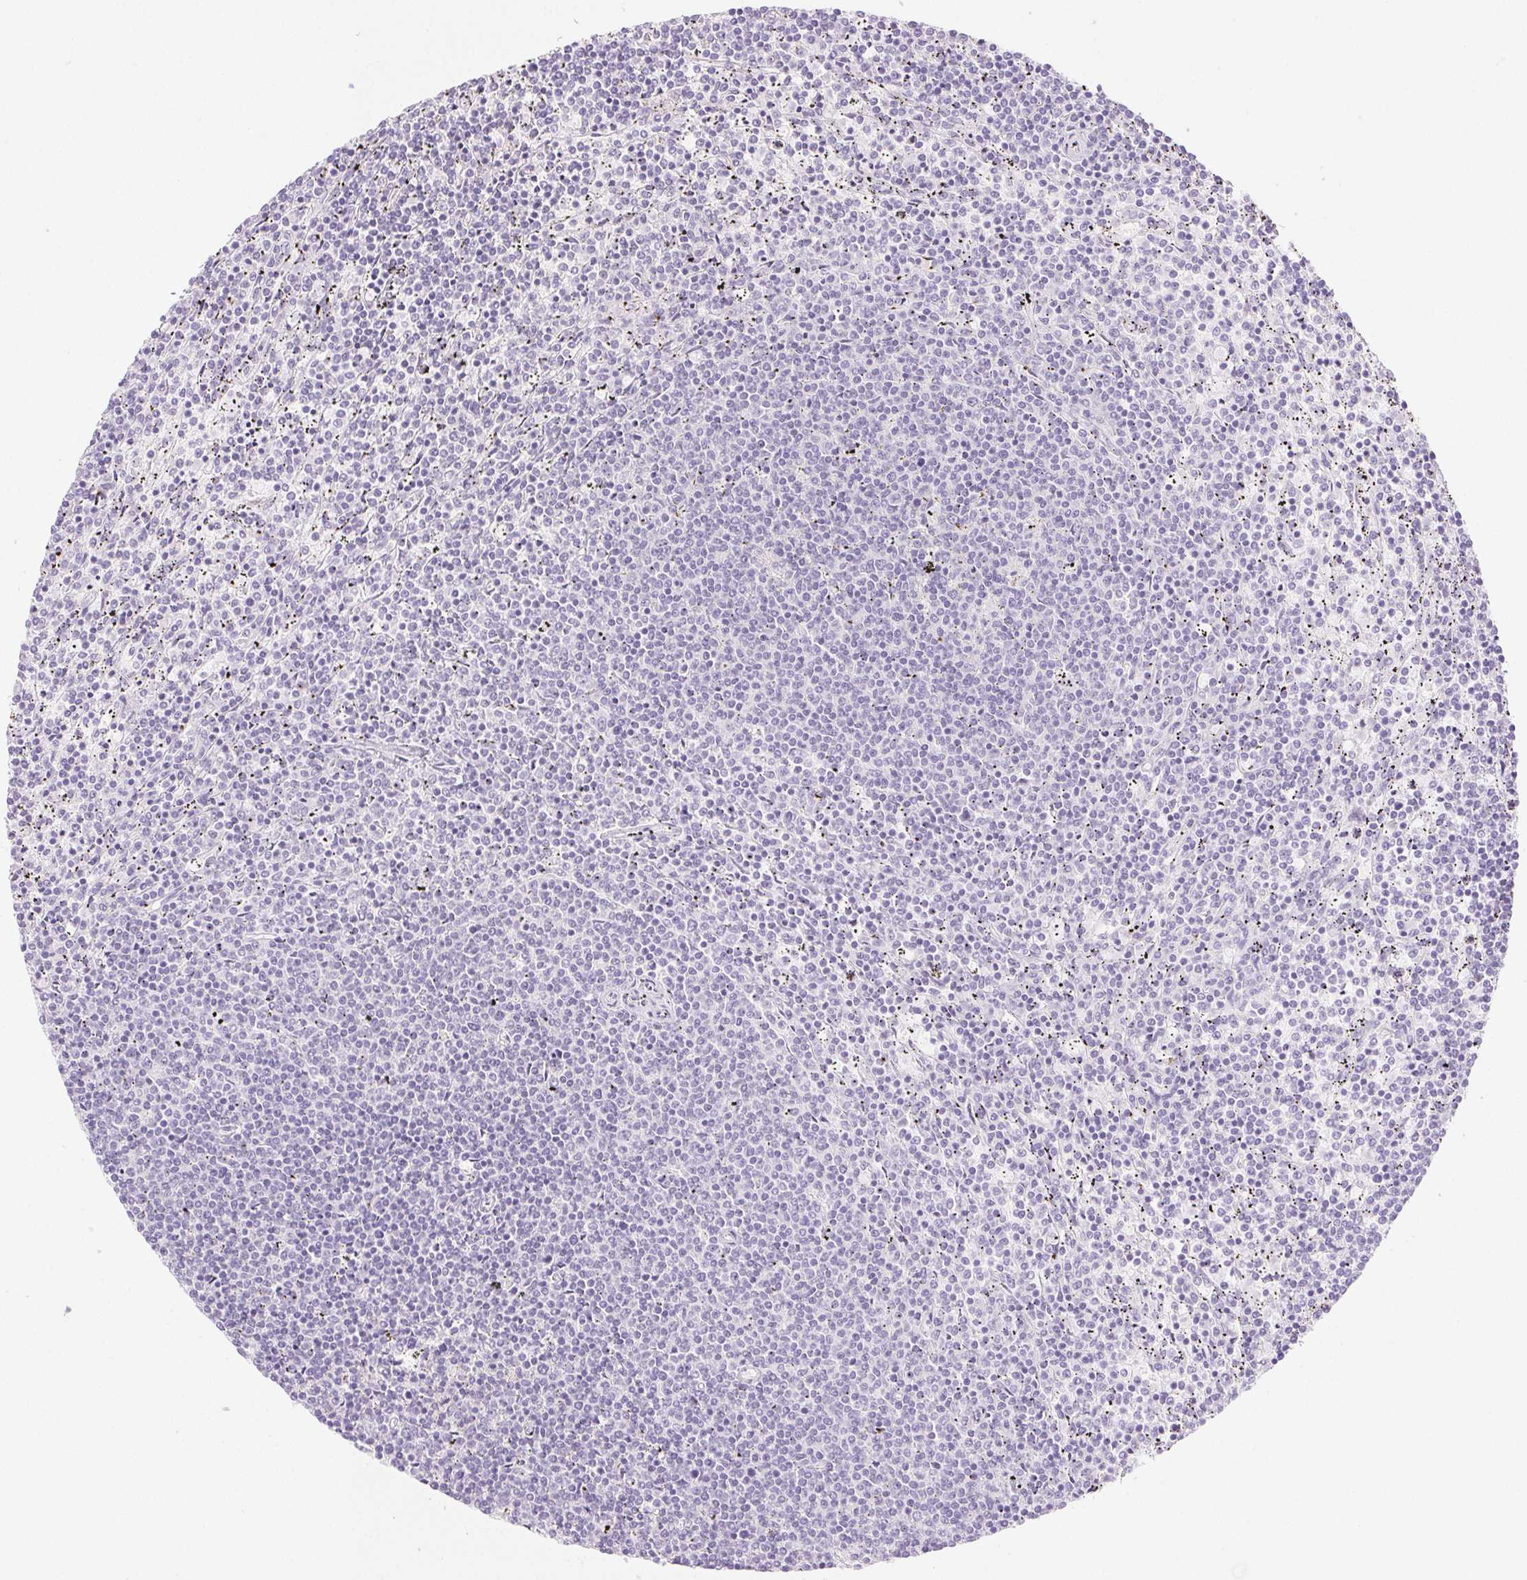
{"staining": {"intensity": "negative", "quantity": "none", "location": "none"}, "tissue": "lymphoma", "cell_type": "Tumor cells", "image_type": "cancer", "snomed": [{"axis": "morphology", "description": "Malignant lymphoma, non-Hodgkin's type, Low grade"}, {"axis": "topography", "description": "Spleen"}], "caption": "Tumor cells are negative for brown protein staining in lymphoma. (DAB (3,3'-diaminobenzidine) immunohistochemistry (IHC), high magnification).", "gene": "SPRR3", "patient": {"sex": "female", "age": 50}}